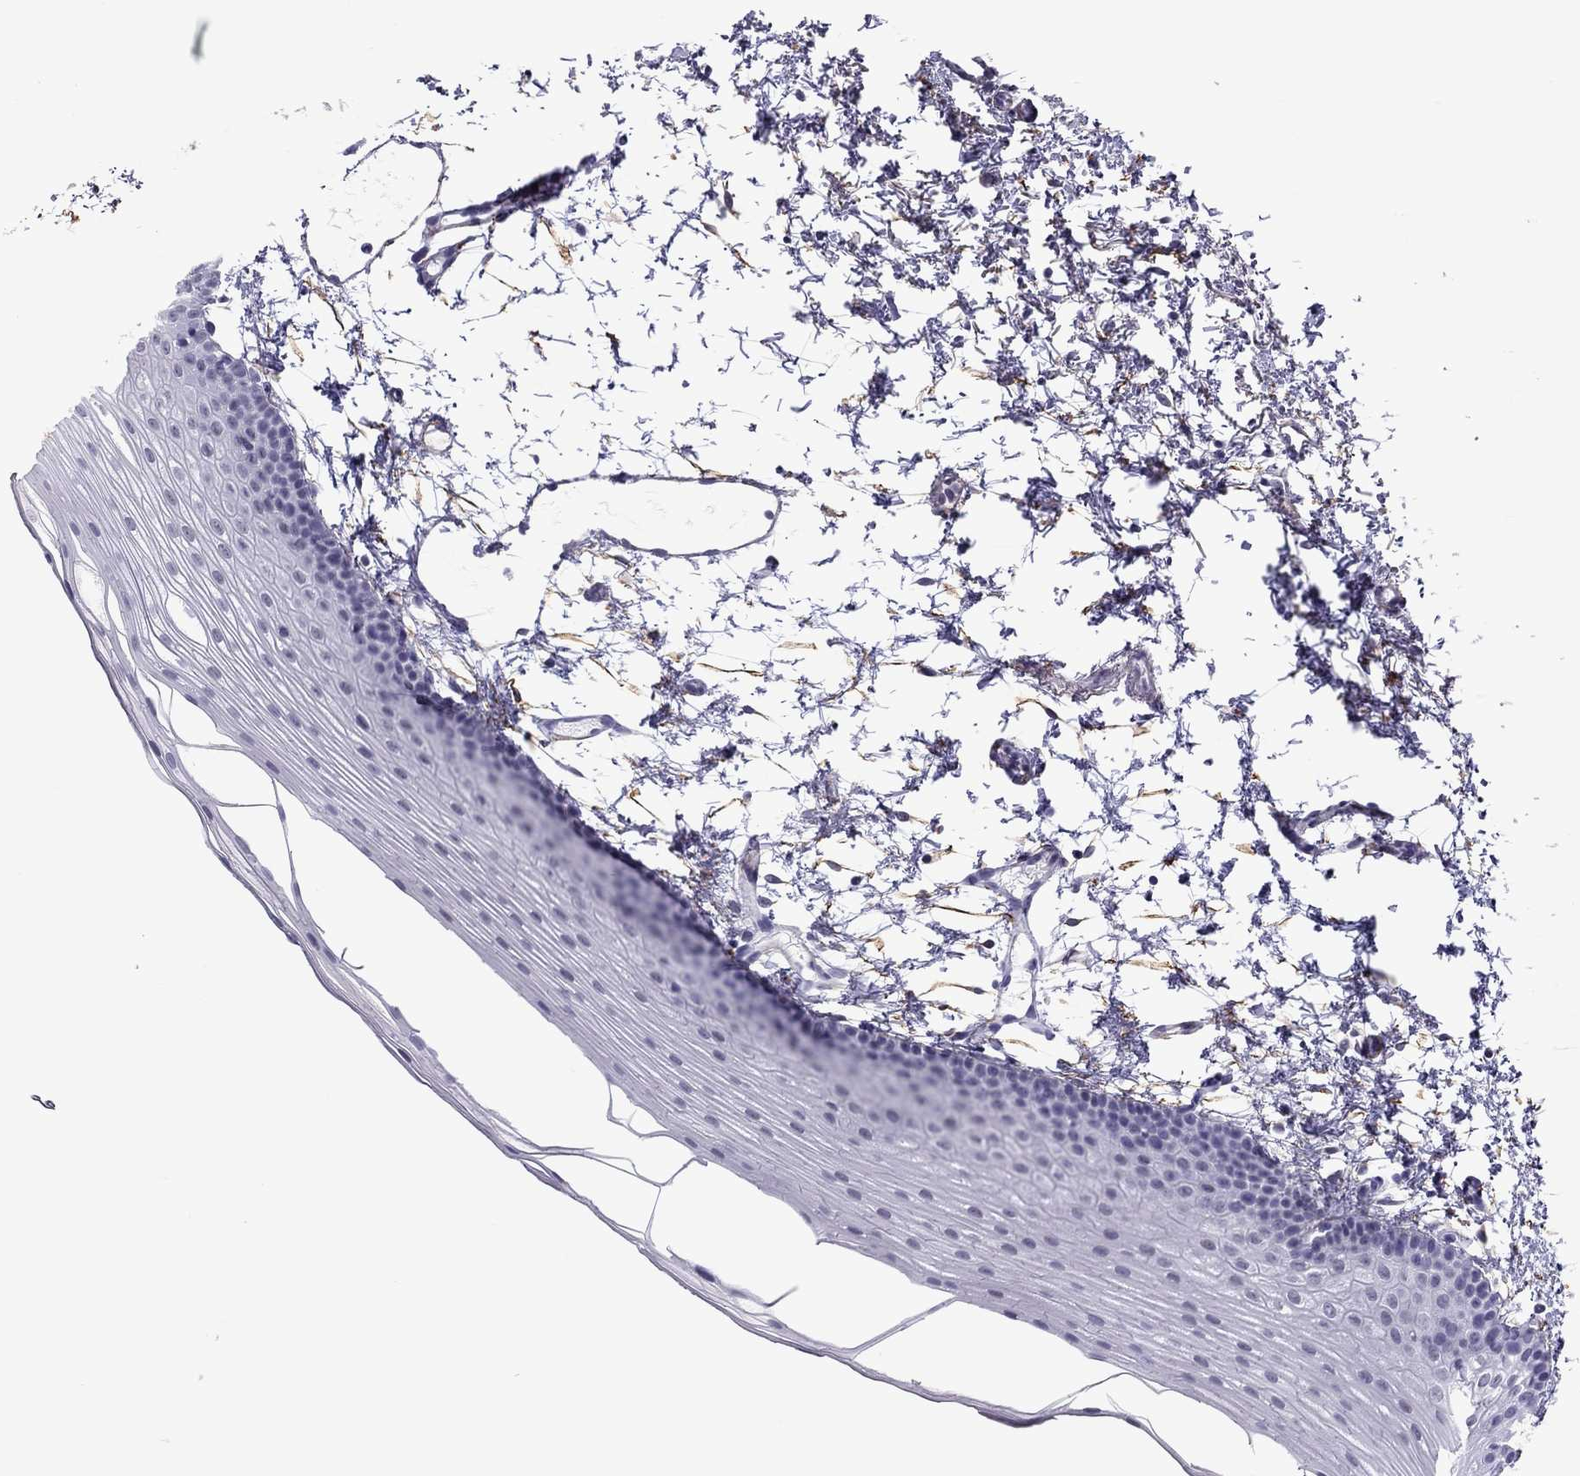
{"staining": {"intensity": "negative", "quantity": "none", "location": "none"}, "tissue": "oral mucosa", "cell_type": "Squamous epithelial cells", "image_type": "normal", "snomed": [{"axis": "morphology", "description": "Normal tissue, NOS"}, {"axis": "topography", "description": "Oral tissue"}], "caption": "The photomicrograph displays no significant positivity in squamous epithelial cells of oral mucosa.", "gene": "ZNF646", "patient": {"sex": "female", "age": 57}}